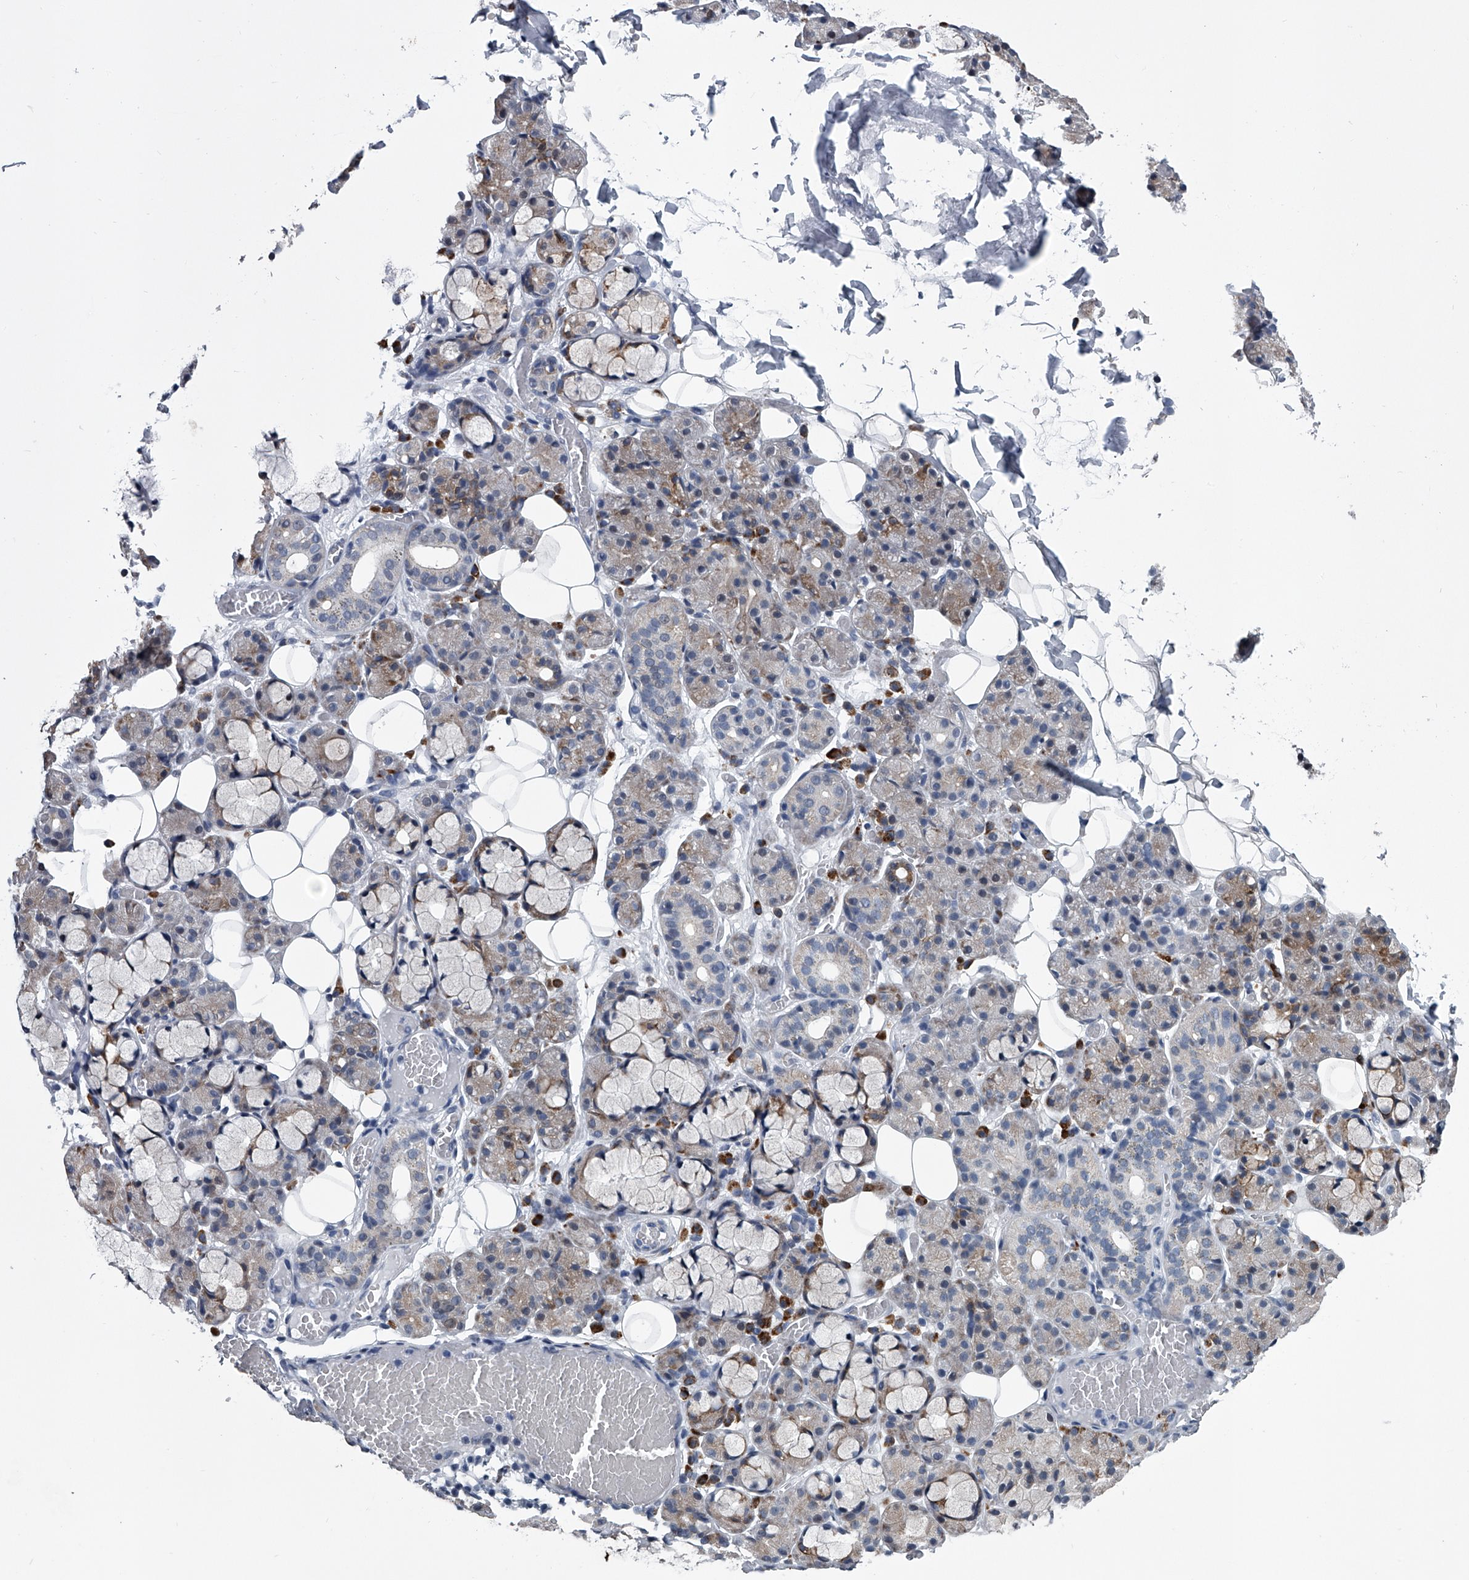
{"staining": {"intensity": "moderate", "quantity": "<25%", "location": "cytoplasmic/membranous"}, "tissue": "salivary gland", "cell_type": "Glandular cells", "image_type": "normal", "snomed": [{"axis": "morphology", "description": "Normal tissue, NOS"}, {"axis": "topography", "description": "Salivary gland"}], "caption": "The micrograph displays staining of normal salivary gland, revealing moderate cytoplasmic/membranous protein positivity (brown color) within glandular cells.", "gene": "PPP2R5D", "patient": {"sex": "male", "age": 63}}